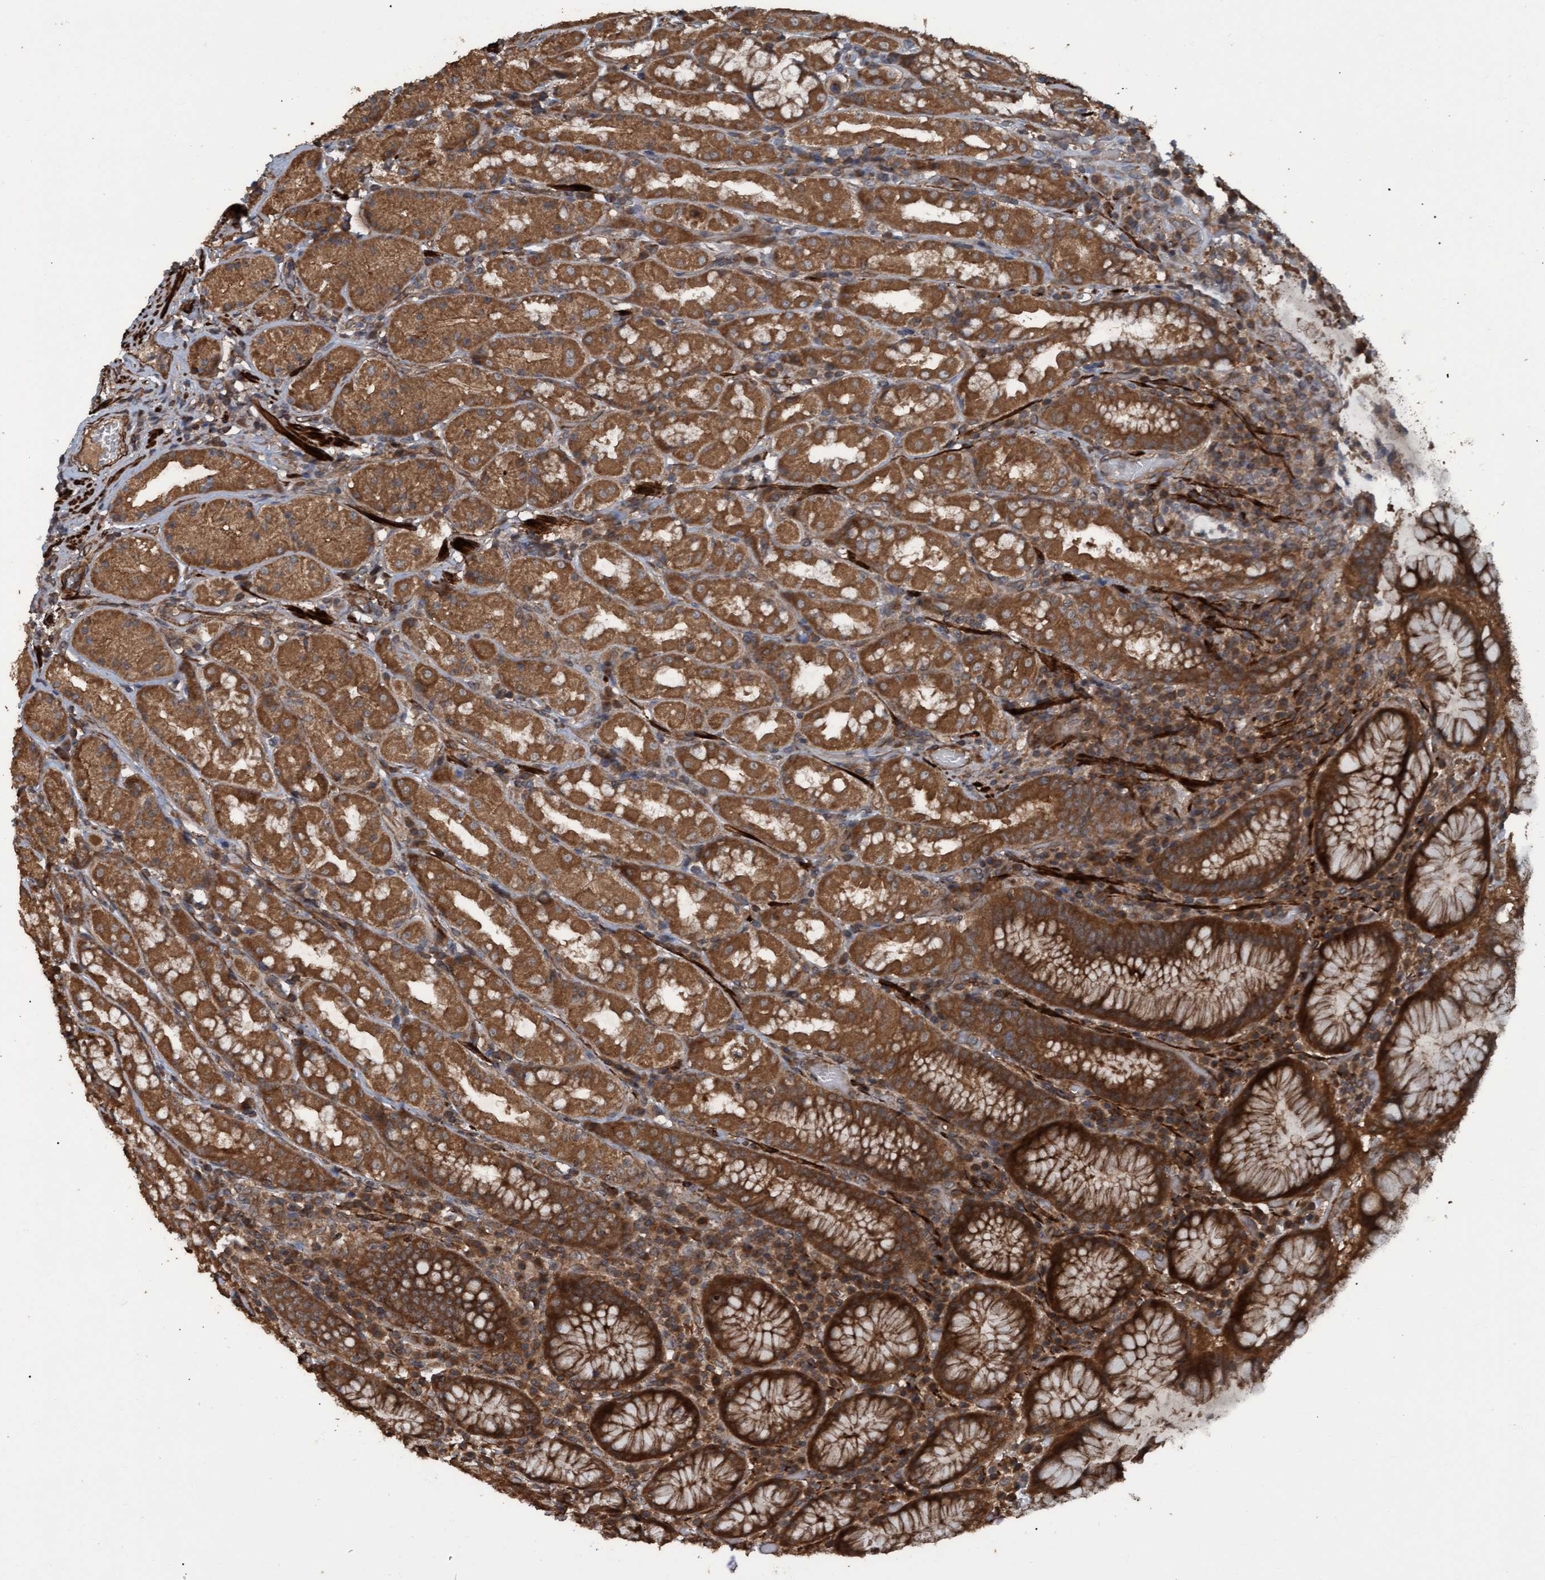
{"staining": {"intensity": "strong", "quantity": ">75%", "location": "cytoplasmic/membranous"}, "tissue": "stomach", "cell_type": "Glandular cells", "image_type": "normal", "snomed": [{"axis": "morphology", "description": "Normal tissue, NOS"}, {"axis": "topography", "description": "Stomach, lower"}], "caption": "Stomach stained for a protein (brown) shows strong cytoplasmic/membranous positive staining in about >75% of glandular cells.", "gene": "GGT6", "patient": {"sex": "female", "age": 56}}